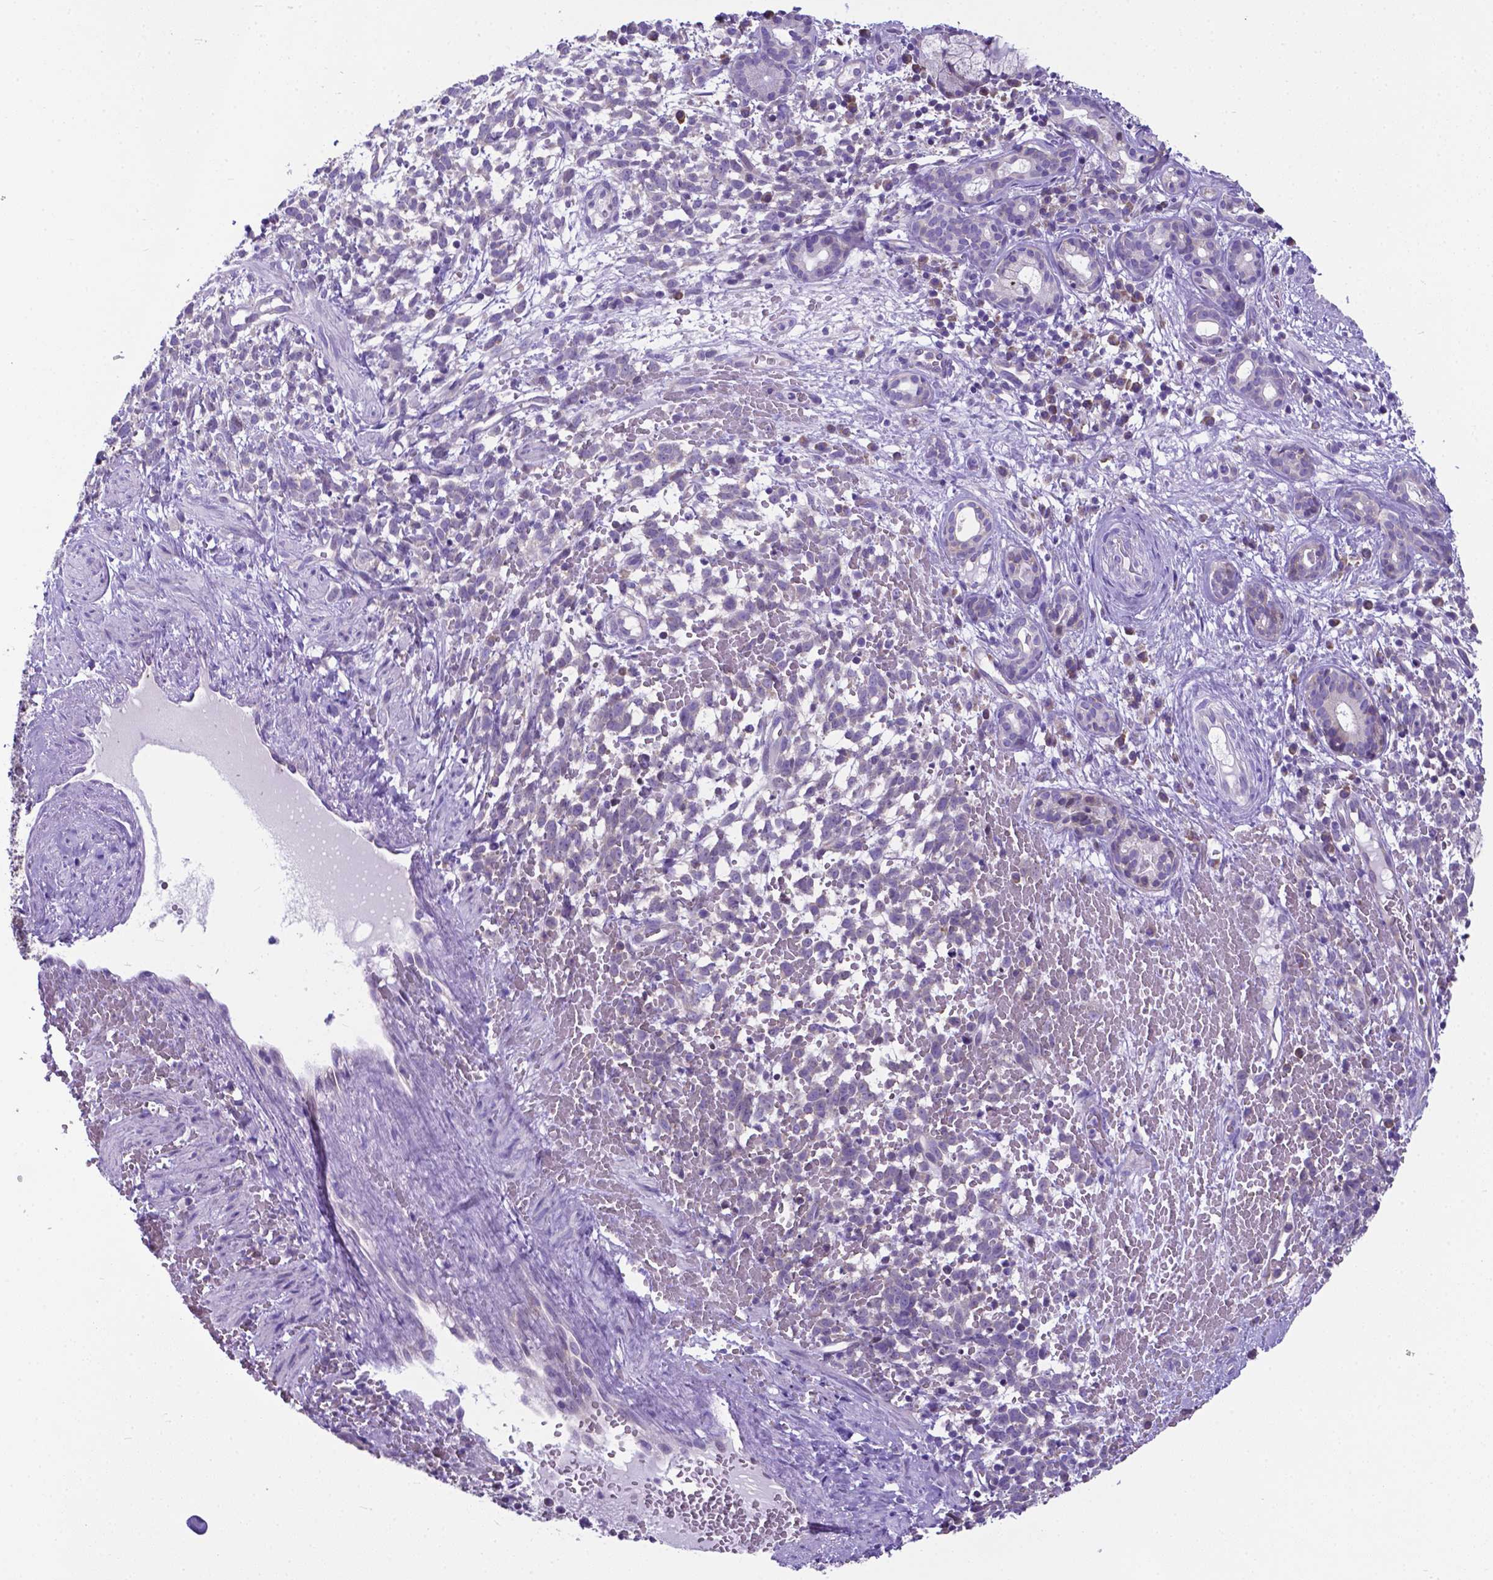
{"staining": {"intensity": "negative", "quantity": "none", "location": "none"}, "tissue": "melanoma", "cell_type": "Tumor cells", "image_type": "cancer", "snomed": [{"axis": "morphology", "description": "Malignant melanoma, NOS"}, {"axis": "topography", "description": "Skin"}], "caption": "The IHC photomicrograph has no significant expression in tumor cells of melanoma tissue.", "gene": "RPL6", "patient": {"sex": "female", "age": 70}}